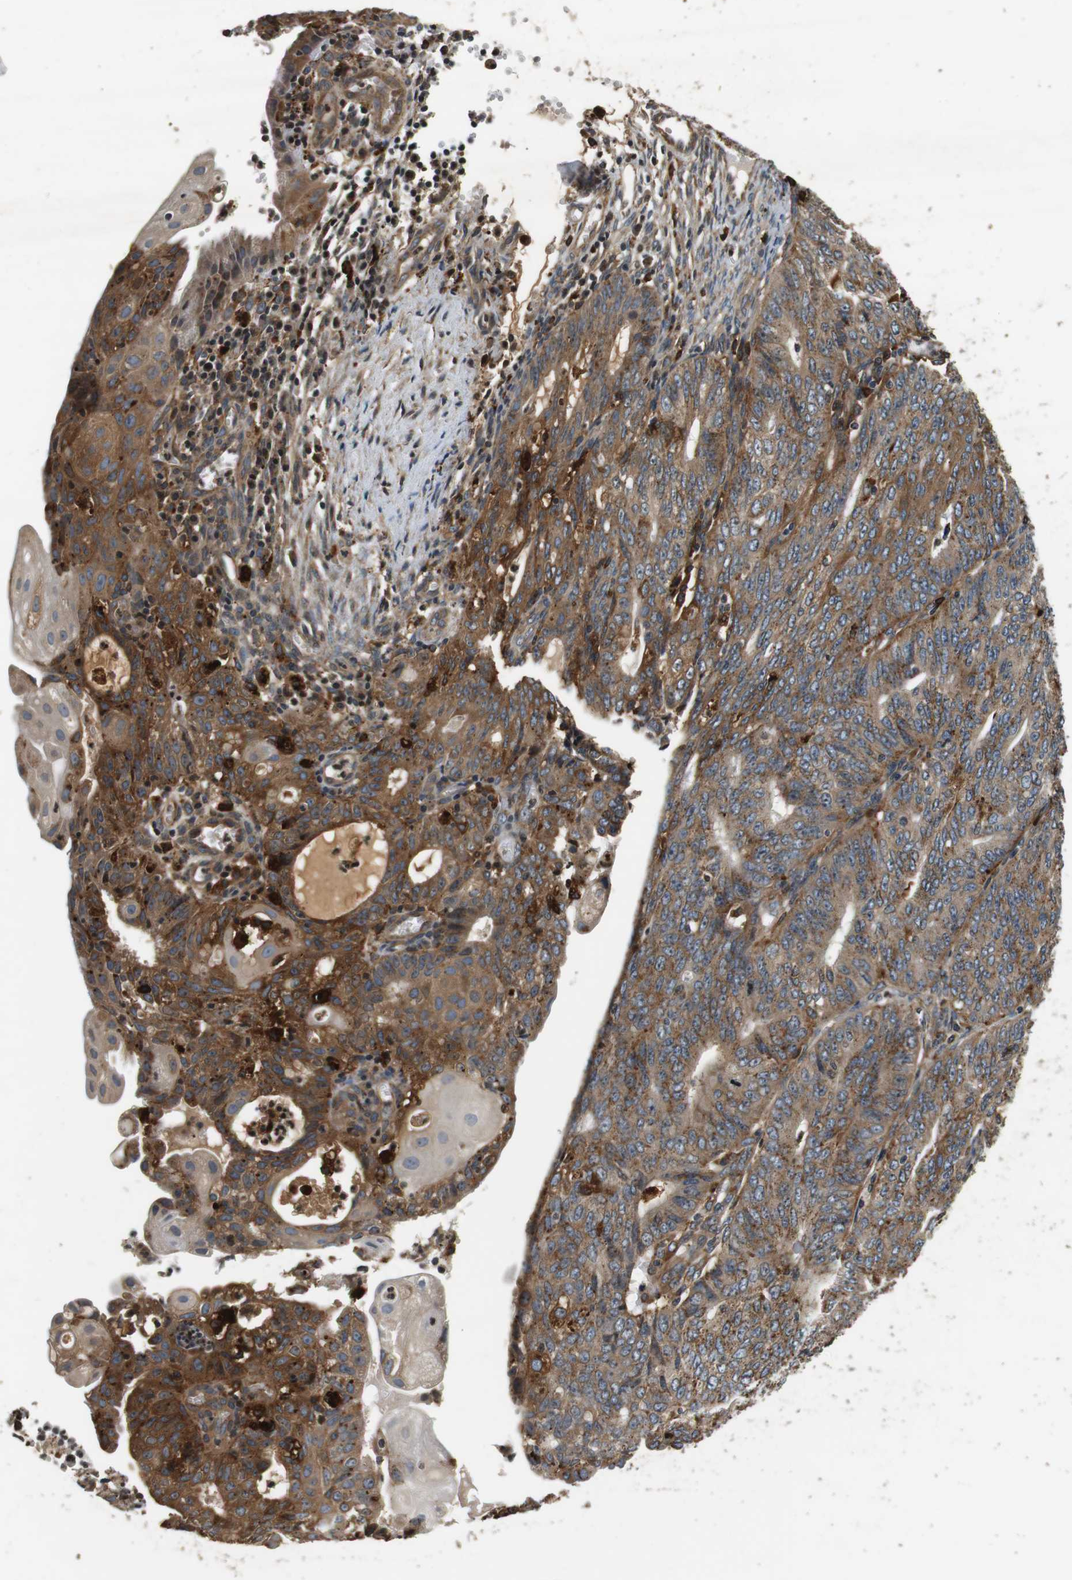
{"staining": {"intensity": "moderate", "quantity": ">75%", "location": "cytoplasmic/membranous"}, "tissue": "endometrial cancer", "cell_type": "Tumor cells", "image_type": "cancer", "snomed": [{"axis": "morphology", "description": "Adenocarcinoma, NOS"}, {"axis": "topography", "description": "Endometrium"}], "caption": "This is a micrograph of immunohistochemistry staining of endometrial cancer, which shows moderate positivity in the cytoplasmic/membranous of tumor cells.", "gene": "TXNRD1", "patient": {"sex": "female", "age": 32}}